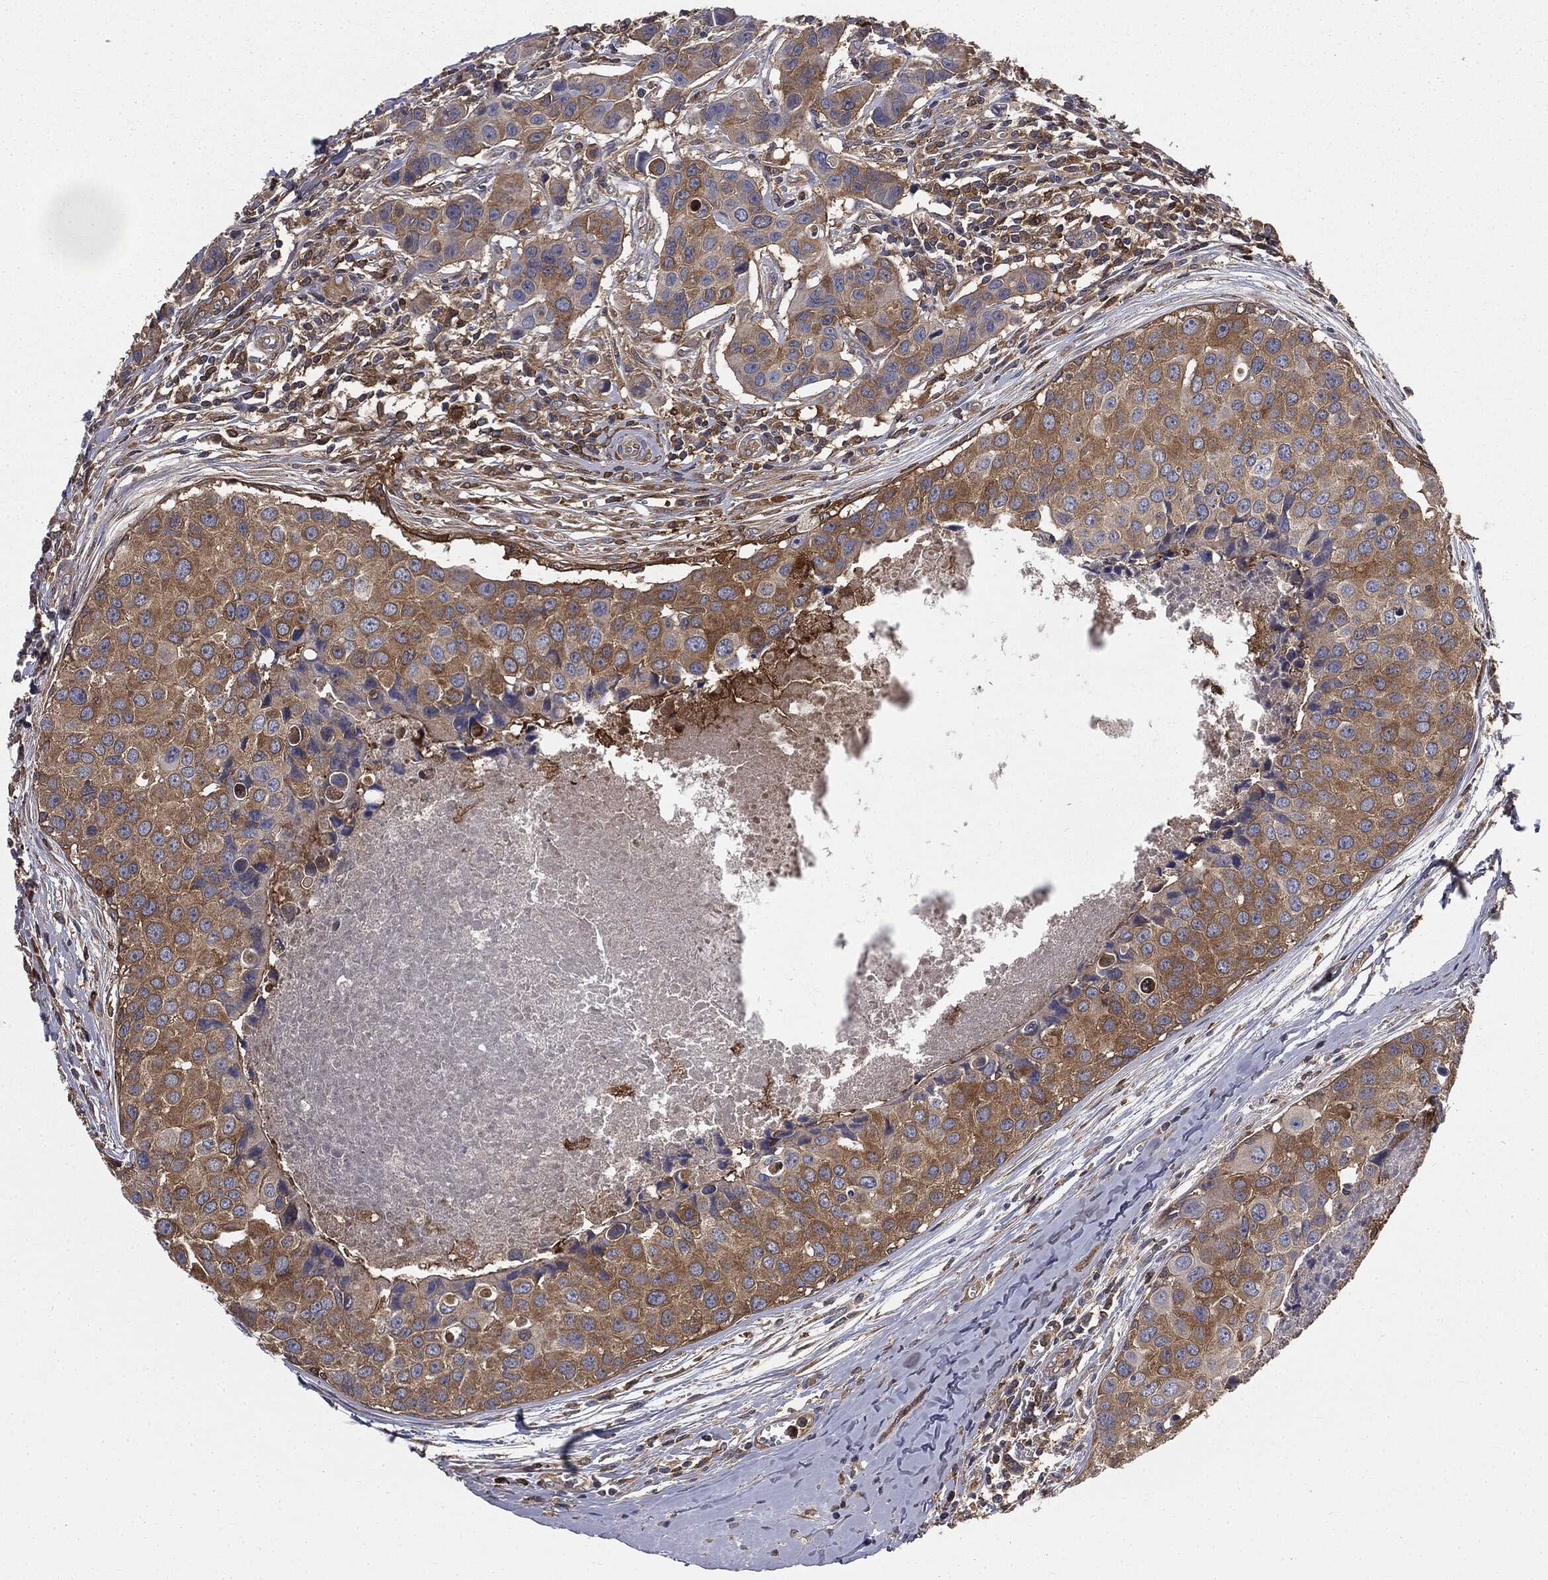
{"staining": {"intensity": "moderate", "quantity": "25%-75%", "location": "cytoplasmic/membranous"}, "tissue": "breast cancer", "cell_type": "Tumor cells", "image_type": "cancer", "snomed": [{"axis": "morphology", "description": "Duct carcinoma"}, {"axis": "topography", "description": "Breast"}], "caption": "Protein expression analysis of human breast cancer (intraductal carcinoma) reveals moderate cytoplasmic/membranous expression in about 25%-75% of tumor cells.", "gene": "GNB5", "patient": {"sex": "female", "age": 24}}